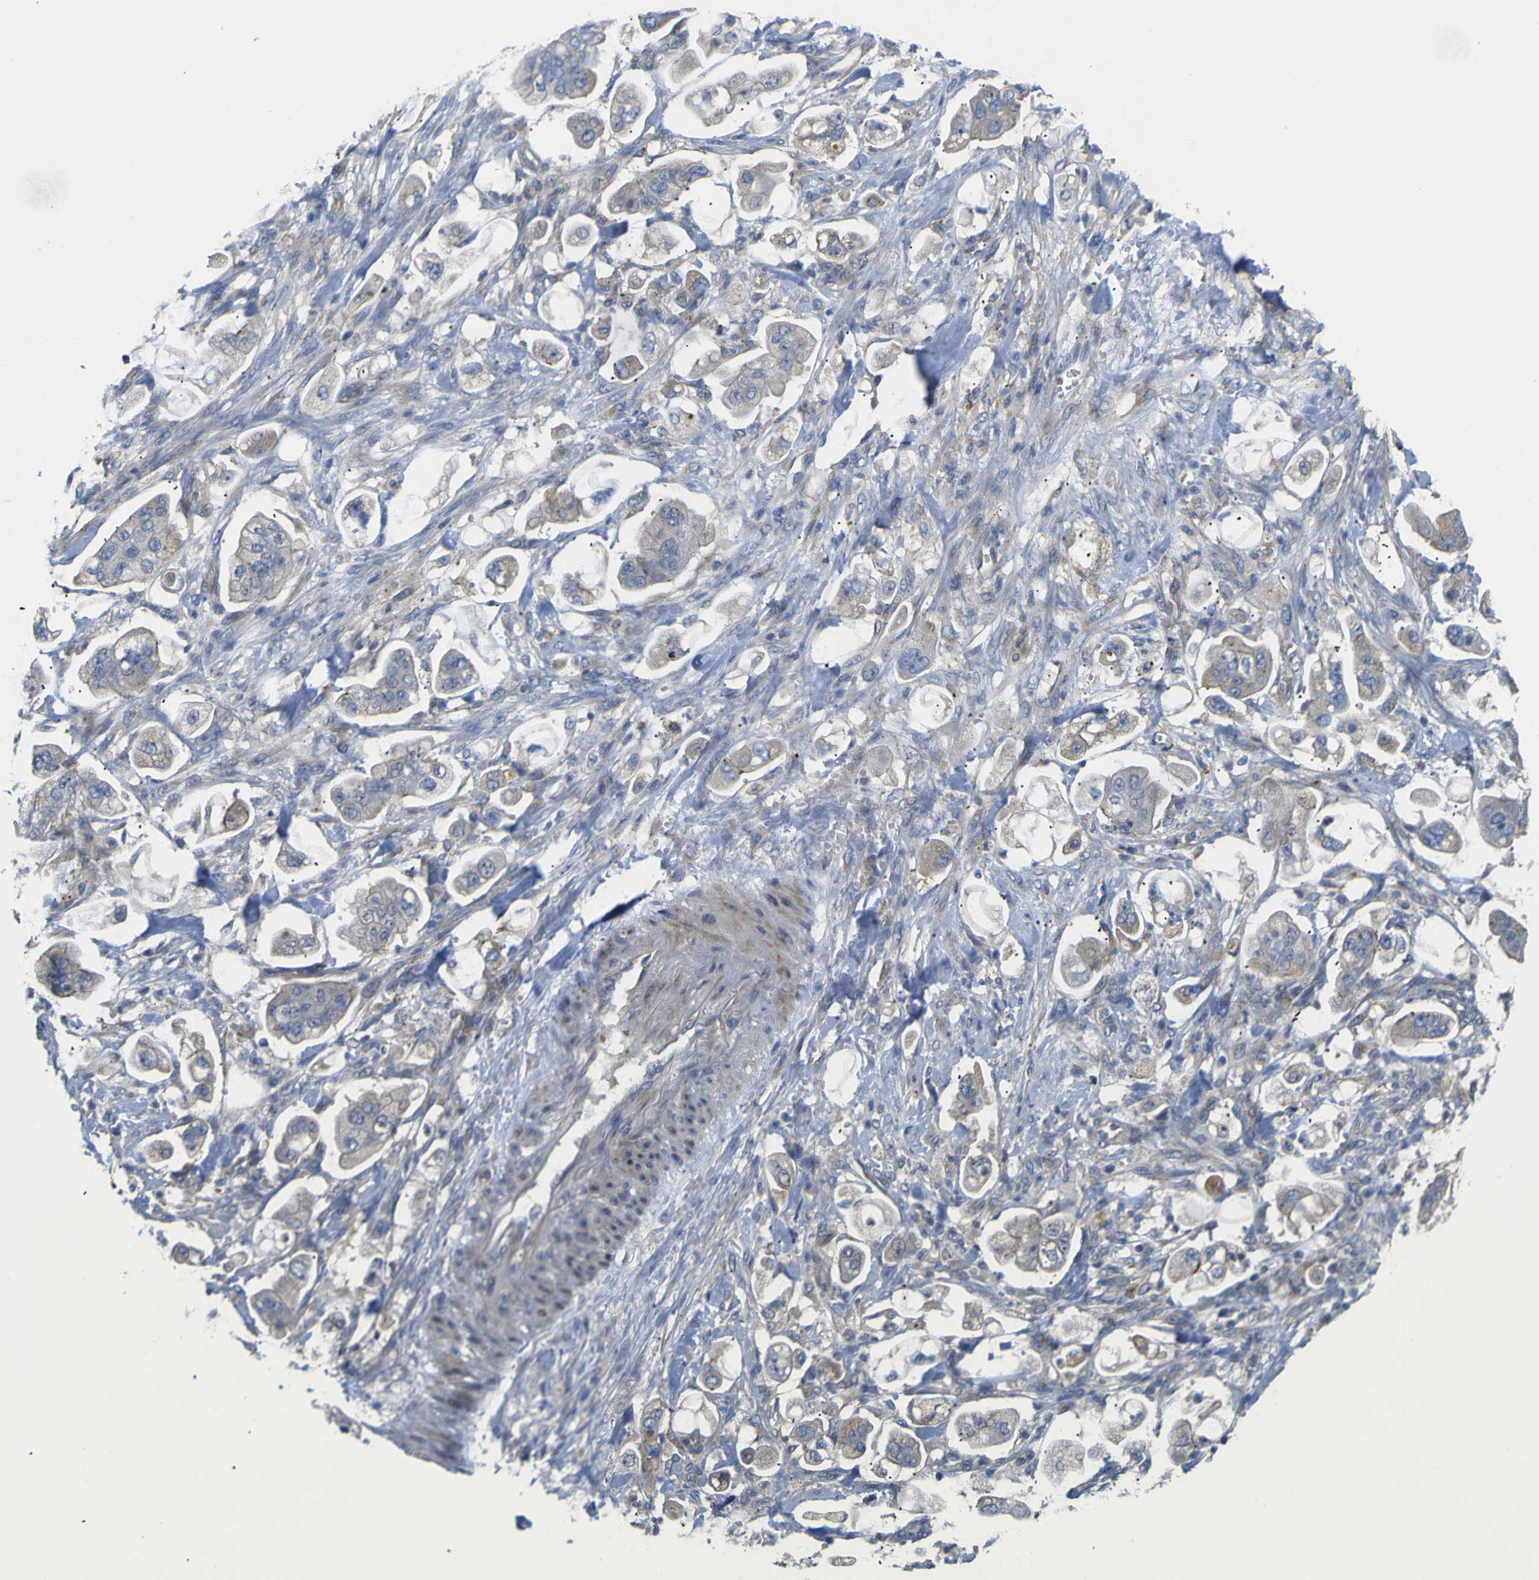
{"staining": {"intensity": "weak", "quantity": "25%-75%", "location": "cytoplasmic/membranous"}, "tissue": "stomach cancer", "cell_type": "Tumor cells", "image_type": "cancer", "snomed": [{"axis": "morphology", "description": "Adenocarcinoma, NOS"}, {"axis": "topography", "description": "Stomach"}], "caption": "A brown stain shows weak cytoplasmic/membranous positivity of a protein in stomach adenocarcinoma tumor cells.", "gene": "SYPL1", "patient": {"sex": "male", "age": 62}}